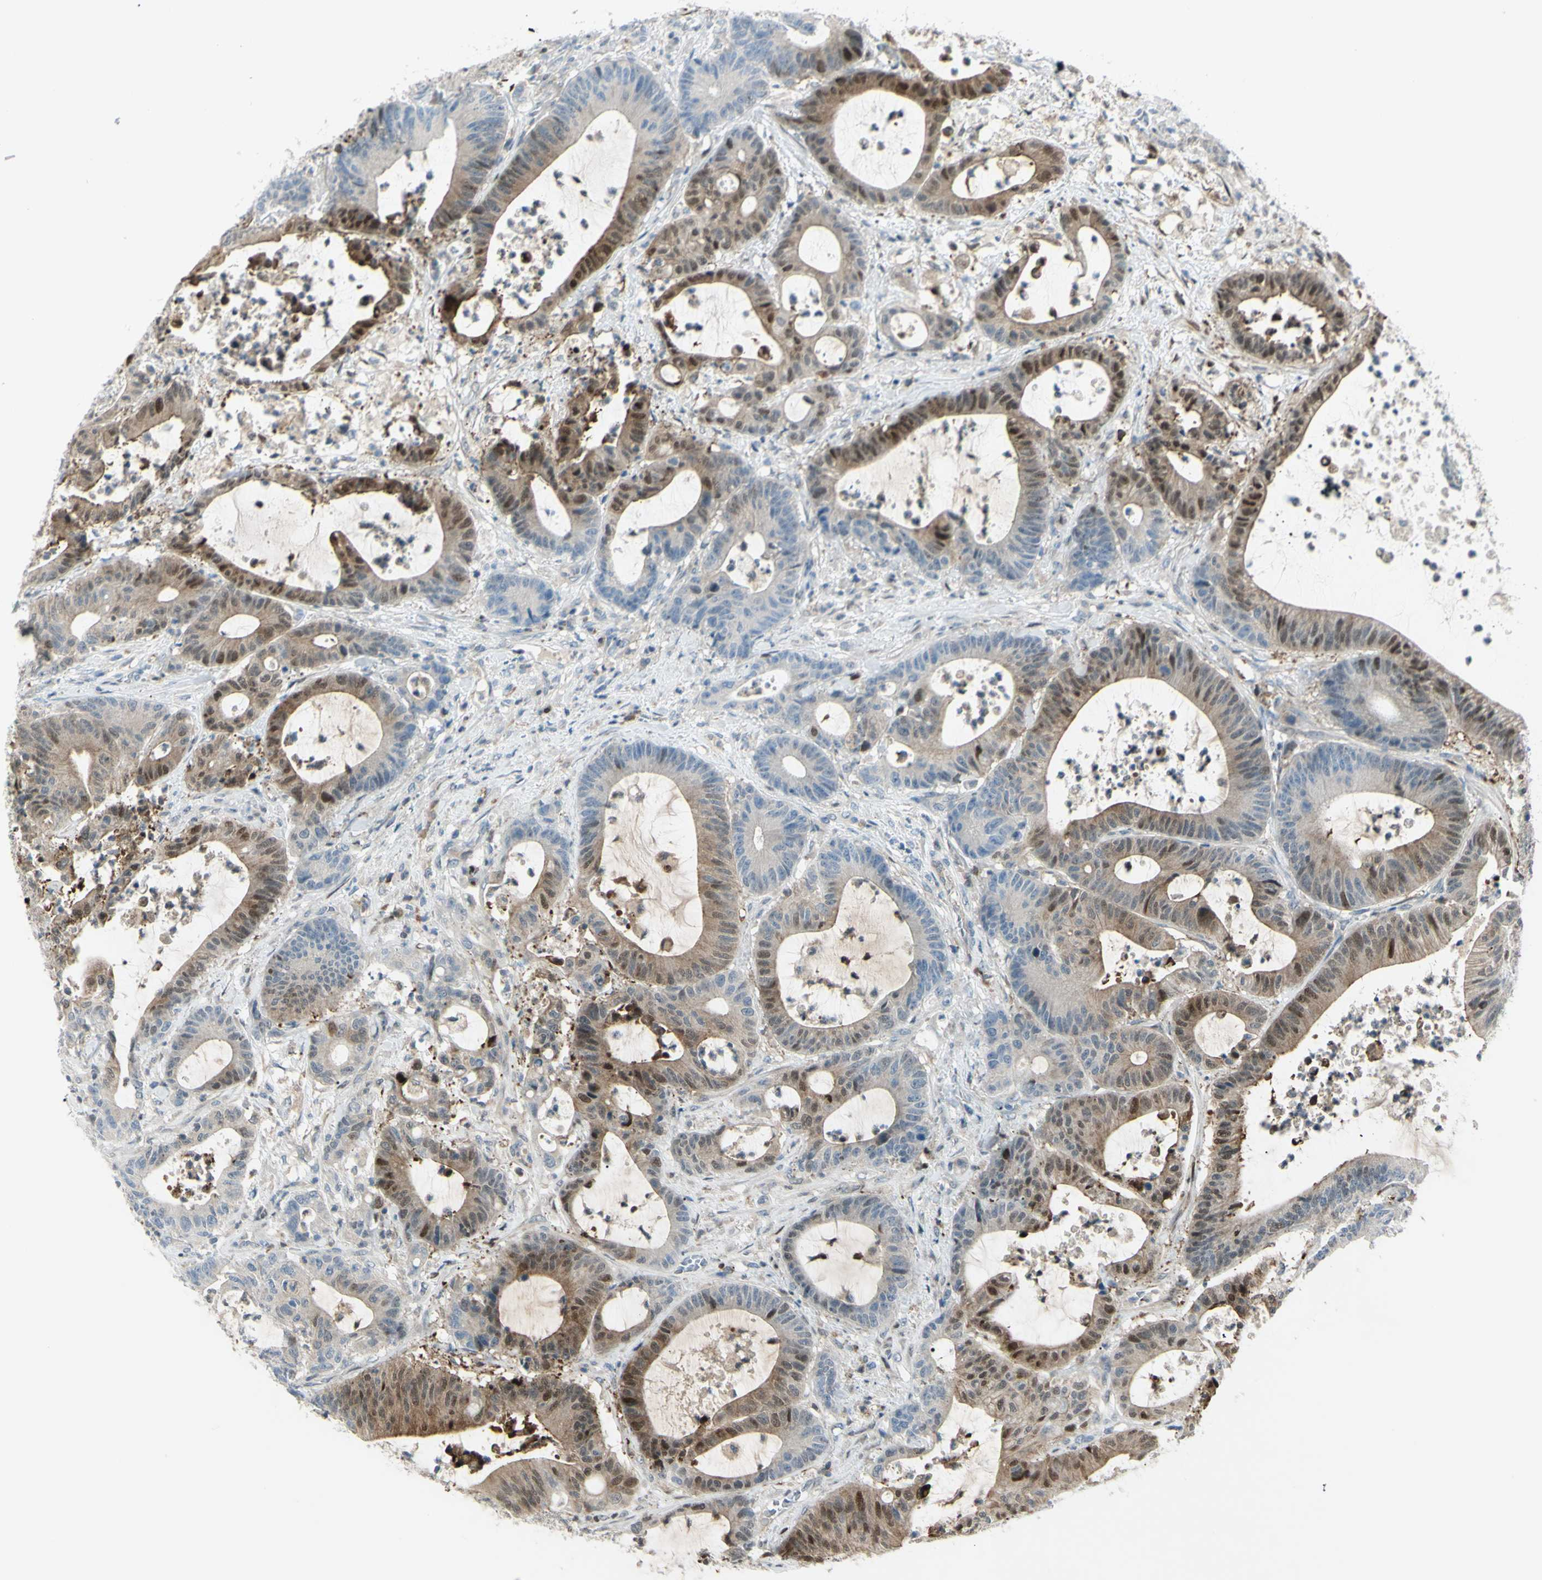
{"staining": {"intensity": "moderate", "quantity": "25%-75%", "location": "nuclear"}, "tissue": "colorectal cancer", "cell_type": "Tumor cells", "image_type": "cancer", "snomed": [{"axis": "morphology", "description": "Adenocarcinoma, NOS"}, {"axis": "topography", "description": "Colon"}], "caption": "About 25%-75% of tumor cells in human colorectal cancer (adenocarcinoma) show moderate nuclear protein expression as visualized by brown immunohistochemical staining.", "gene": "C1orf159", "patient": {"sex": "female", "age": 84}}